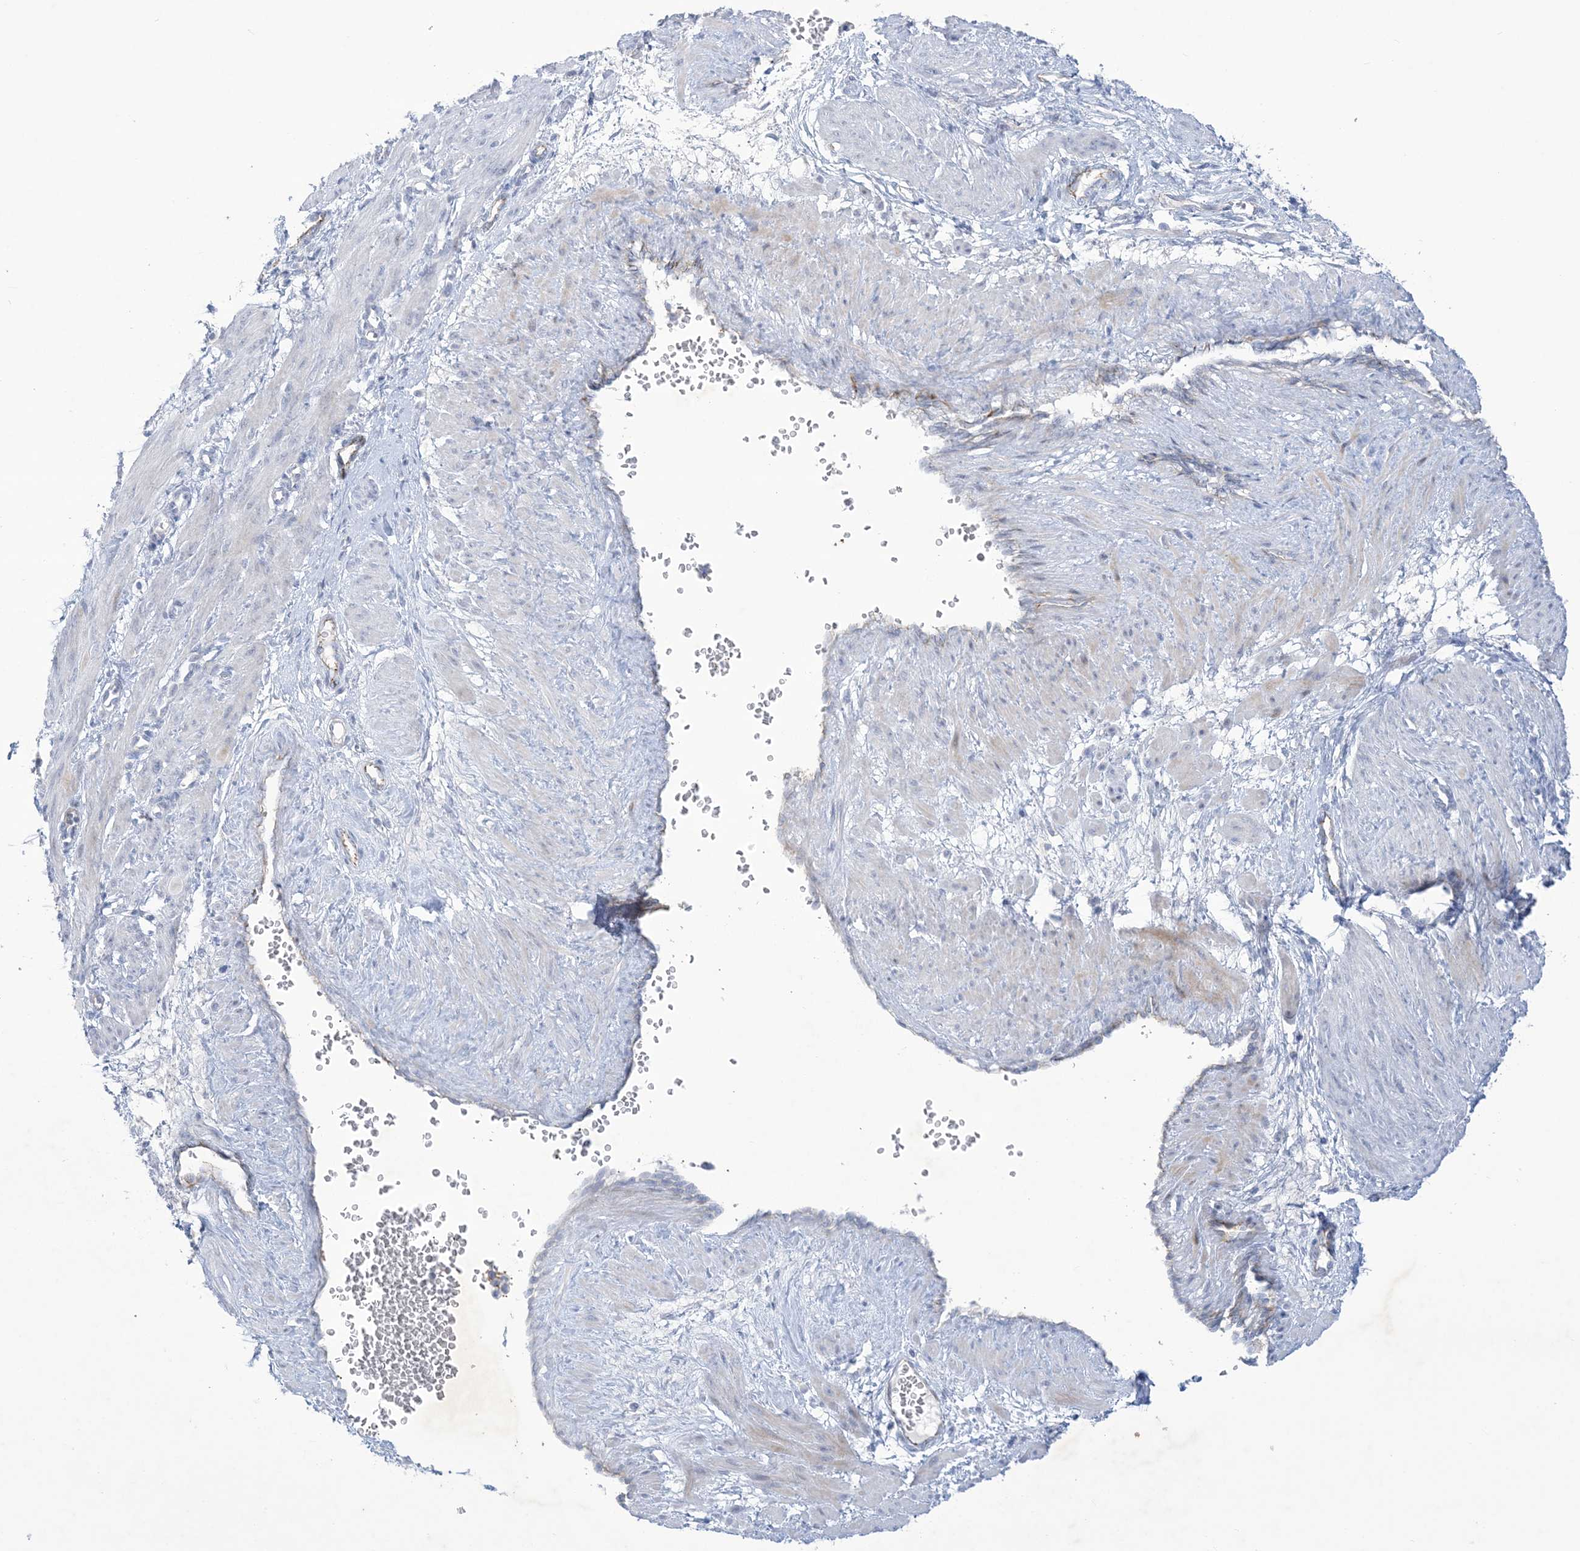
{"staining": {"intensity": "negative", "quantity": "none", "location": "none"}, "tissue": "smooth muscle", "cell_type": "Smooth muscle cells", "image_type": "normal", "snomed": [{"axis": "morphology", "description": "Normal tissue, NOS"}, {"axis": "topography", "description": "Endometrium"}], "caption": "An IHC micrograph of benign smooth muscle is shown. There is no staining in smooth muscle cells of smooth muscle.", "gene": "B3GNT7", "patient": {"sex": "female", "age": 33}}